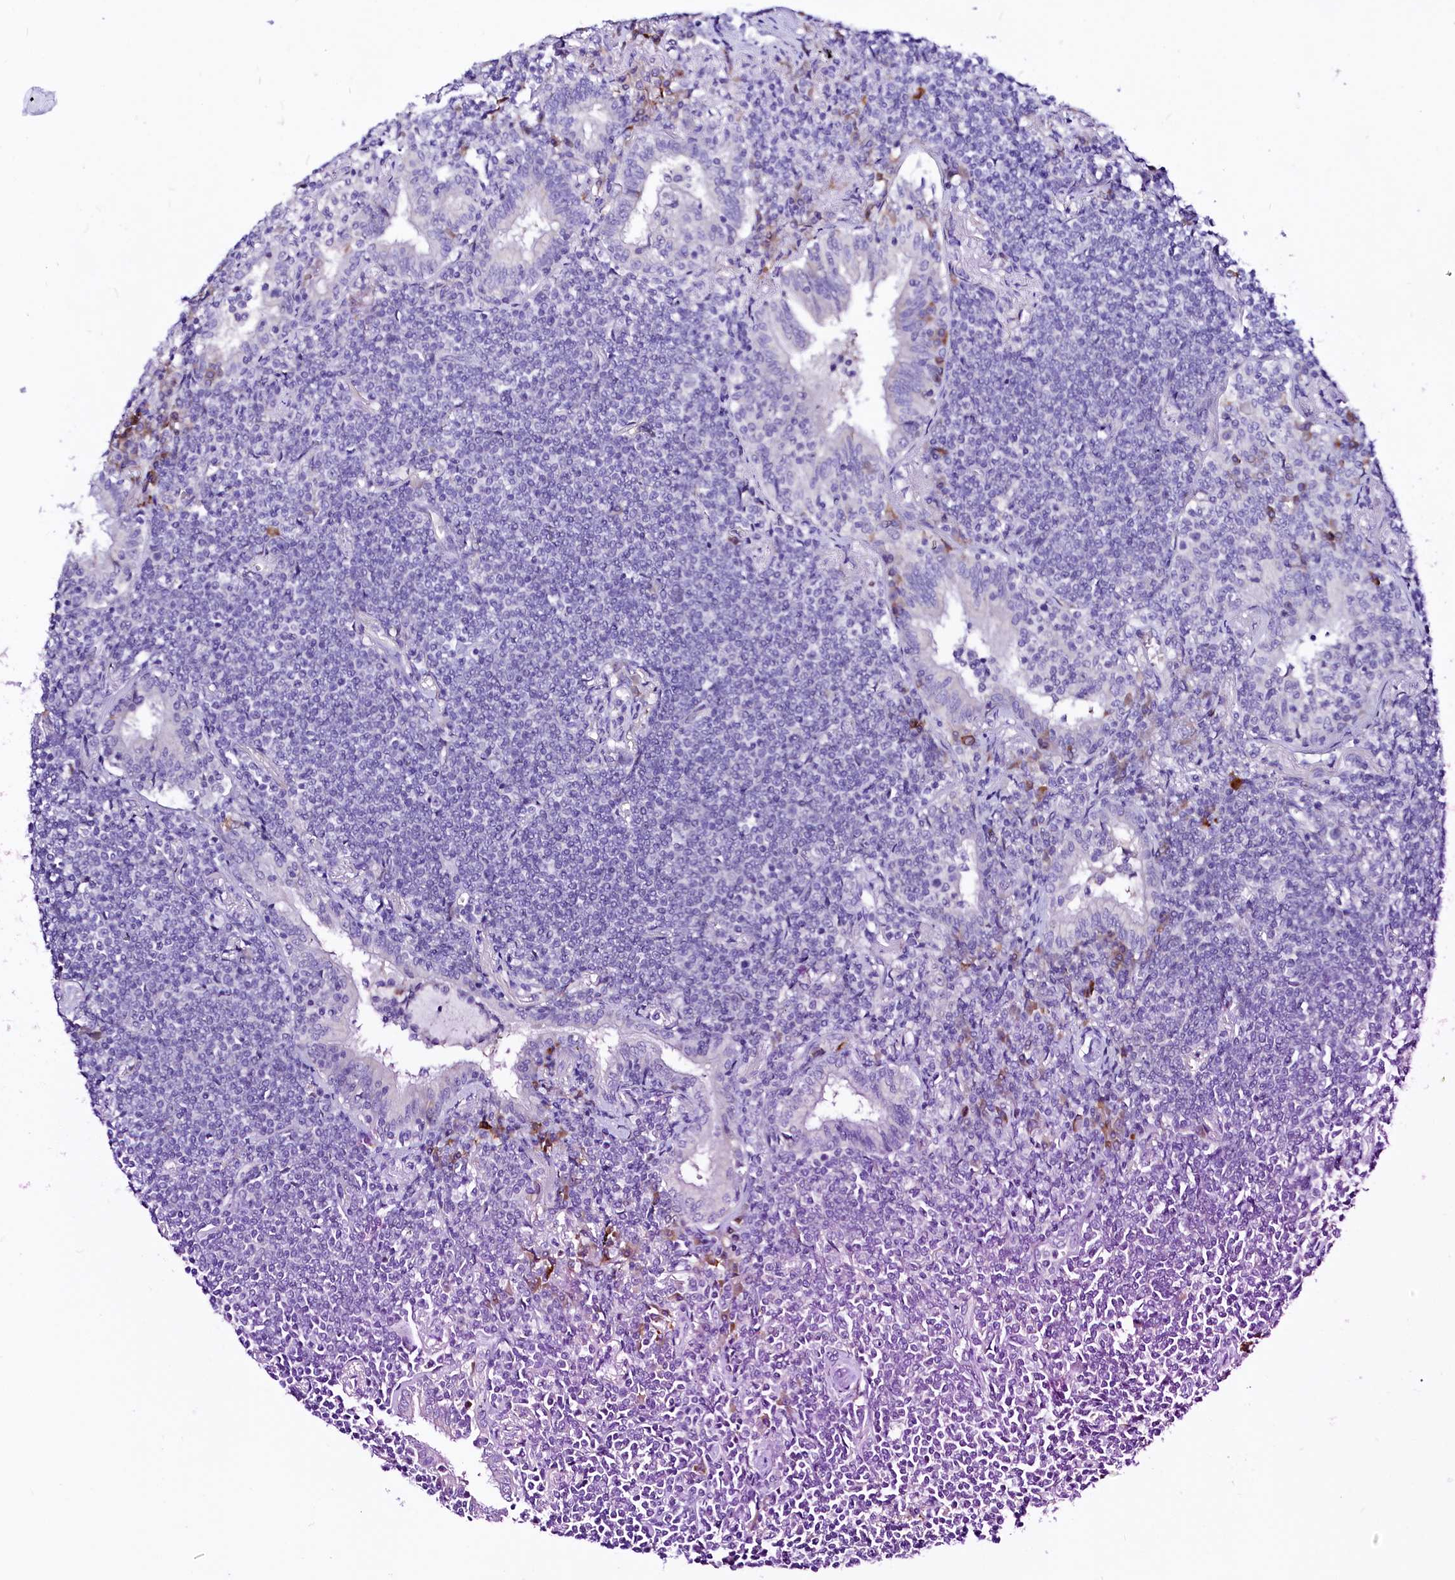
{"staining": {"intensity": "negative", "quantity": "none", "location": "none"}, "tissue": "lymphoma", "cell_type": "Tumor cells", "image_type": "cancer", "snomed": [{"axis": "morphology", "description": "Malignant lymphoma, non-Hodgkin's type, Low grade"}, {"axis": "topography", "description": "Lung"}], "caption": "This is an immunohistochemistry micrograph of lymphoma. There is no positivity in tumor cells.", "gene": "BTBD16", "patient": {"sex": "female", "age": 71}}